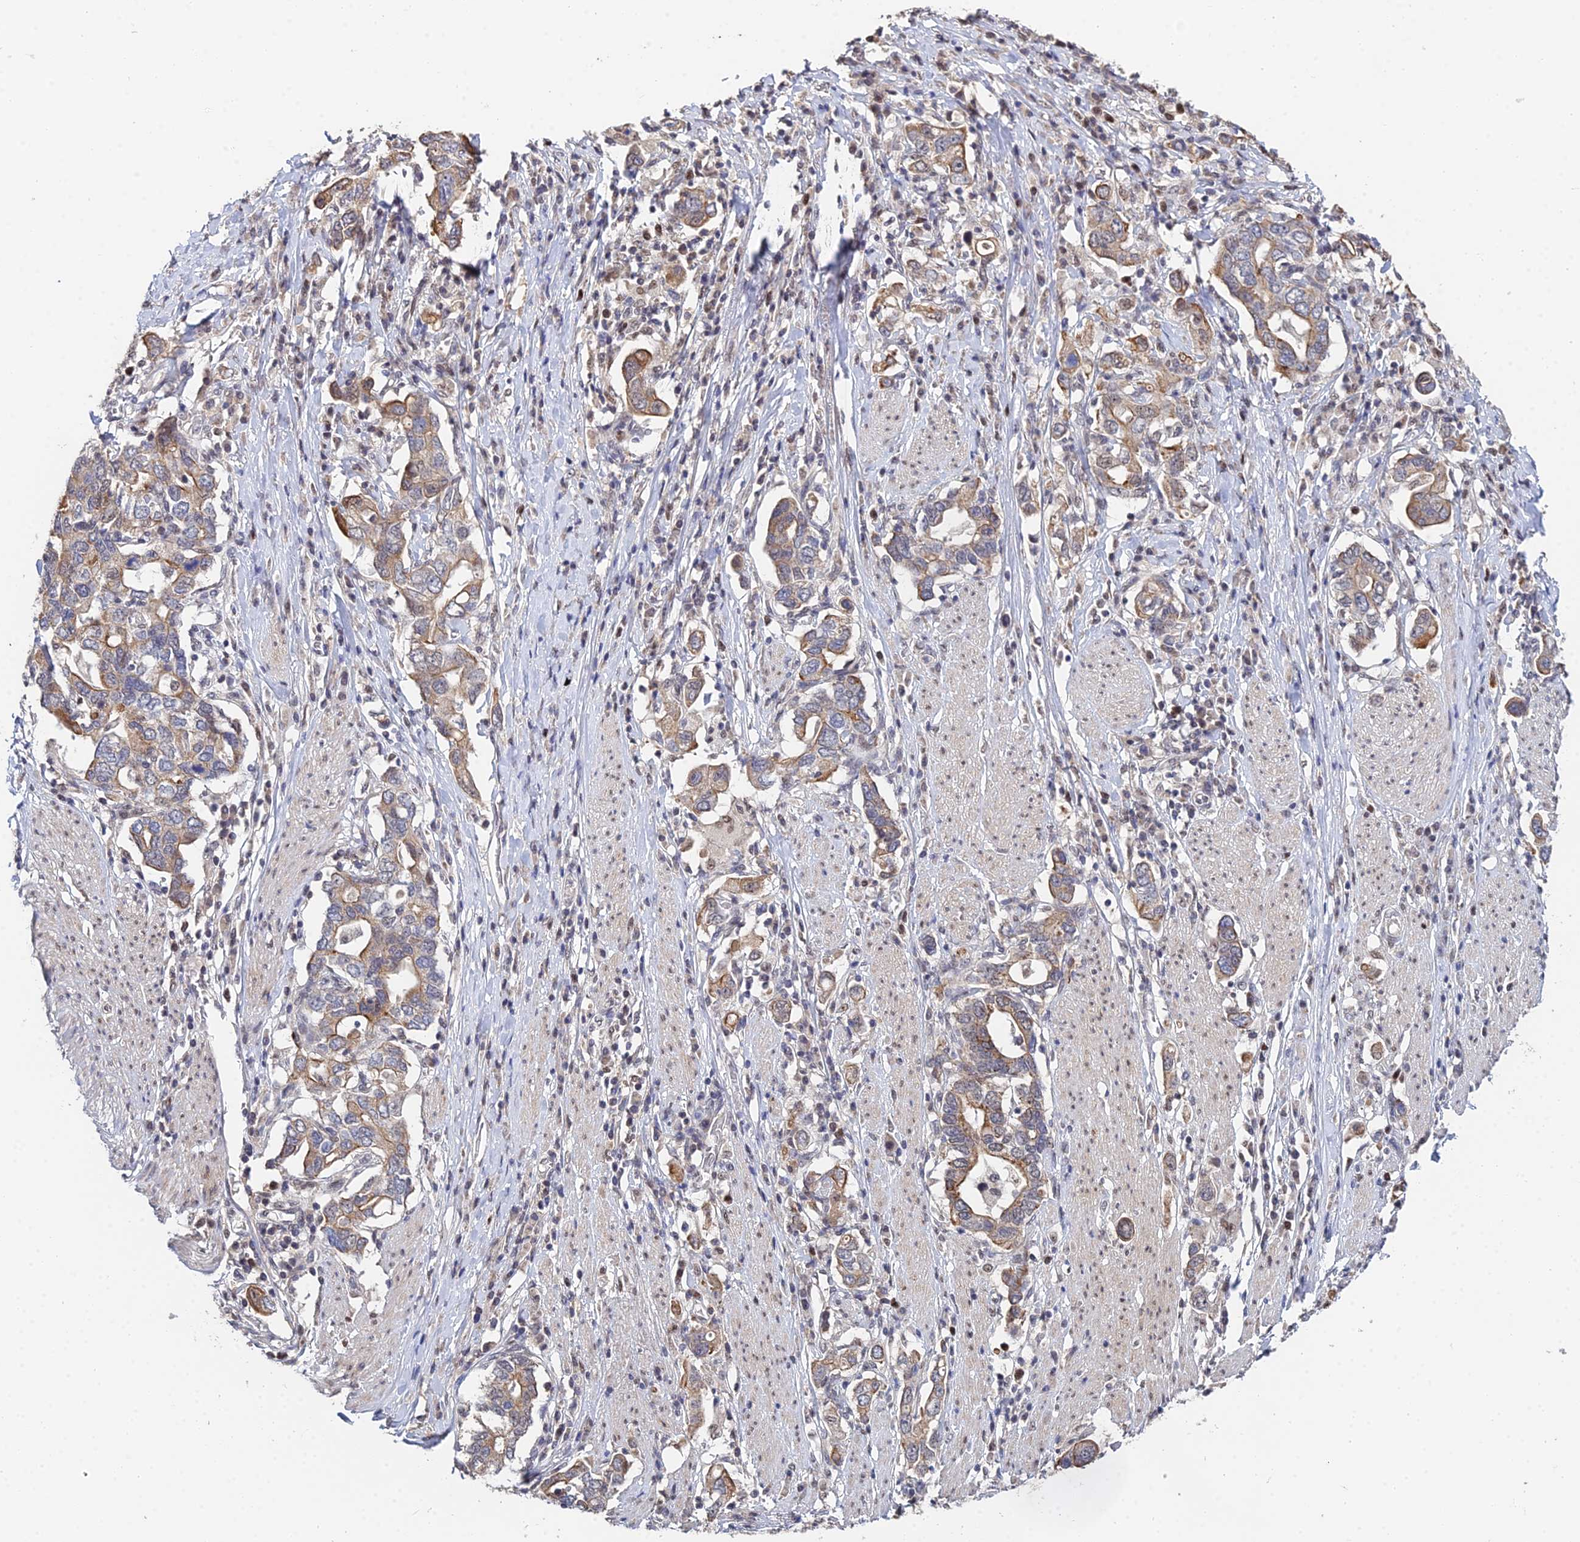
{"staining": {"intensity": "moderate", "quantity": ">75%", "location": "cytoplasmic/membranous"}, "tissue": "stomach cancer", "cell_type": "Tumor cells", "image_type": "cancer", "snomed": [{"axis": "morphology", "description": "Adenocarcinoma, NOS"}, {"axis": "topography", "description": "Stomach, upper"}, {"axis": "topography", "description": "Stomach"}], "caption": "Stomach adenocarcinoma stained with a brown dye shows moderate cytoplasmic/membranous positive positivity in approximately >75% of tumor cells.", "gene": "ERCC5", "patient": {"sex": "male", "age": 62}}